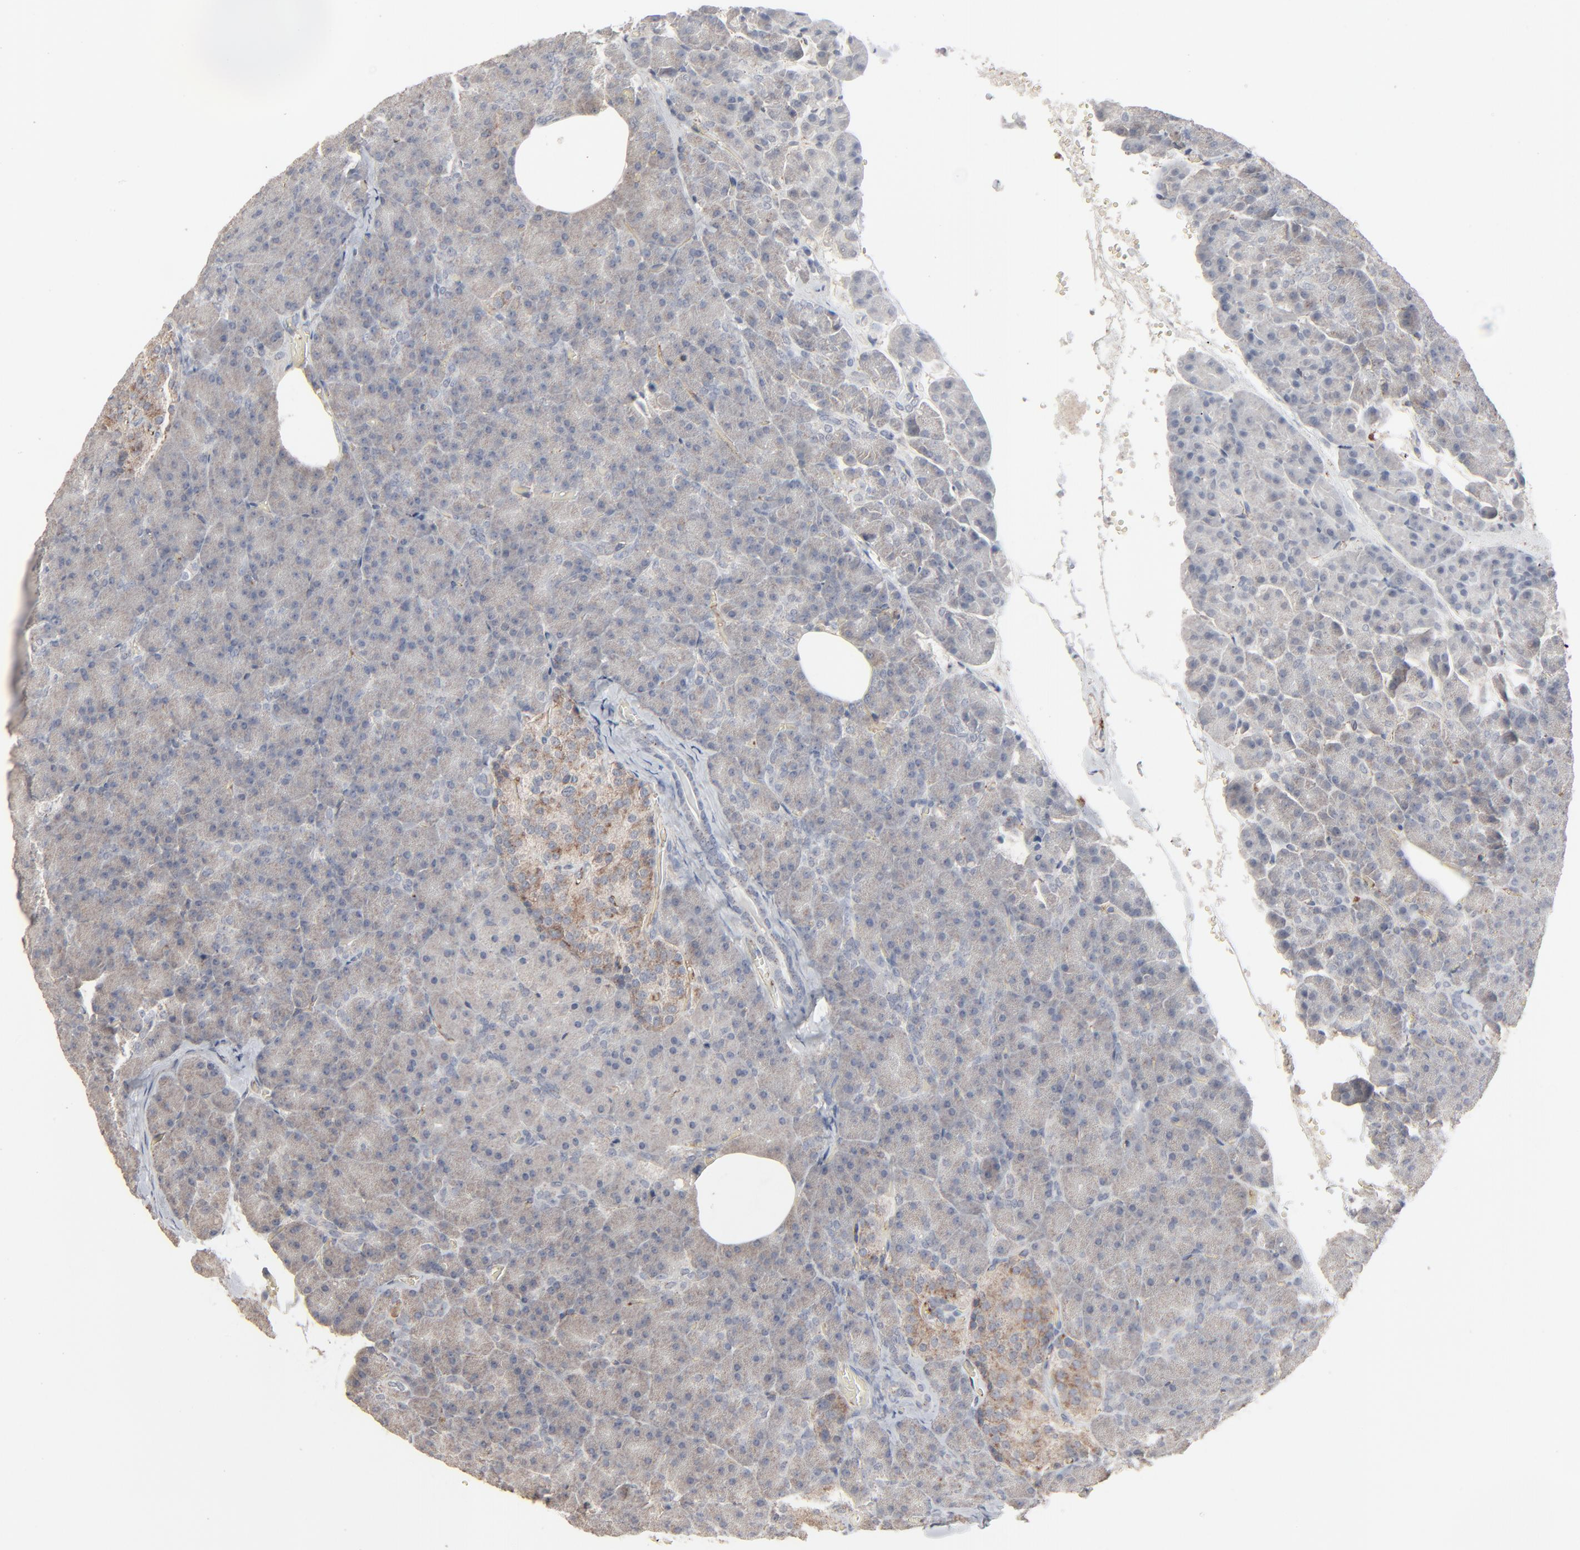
{"staining": {"intensity": "negative", "quantity": "none", "location": "none"}, "tissue": "pancreas", "cell_type": "Exocrine glandular cells", "image_type": "normal", "snomed": [{"axis": "morphology", "description": "Normal tissue, NOS"}, {"axis": "topography", "description": "Pancreas"}], "caption": "Exocrine glandular cells show no significant positivity in benign pancreas. Brightfield microscopy of IHC stained with DAB (brown) and hematoxylin (blue), captured at high magnification.", "gene": "JAM3", "patient": {"sex": "female", "age": 35}}